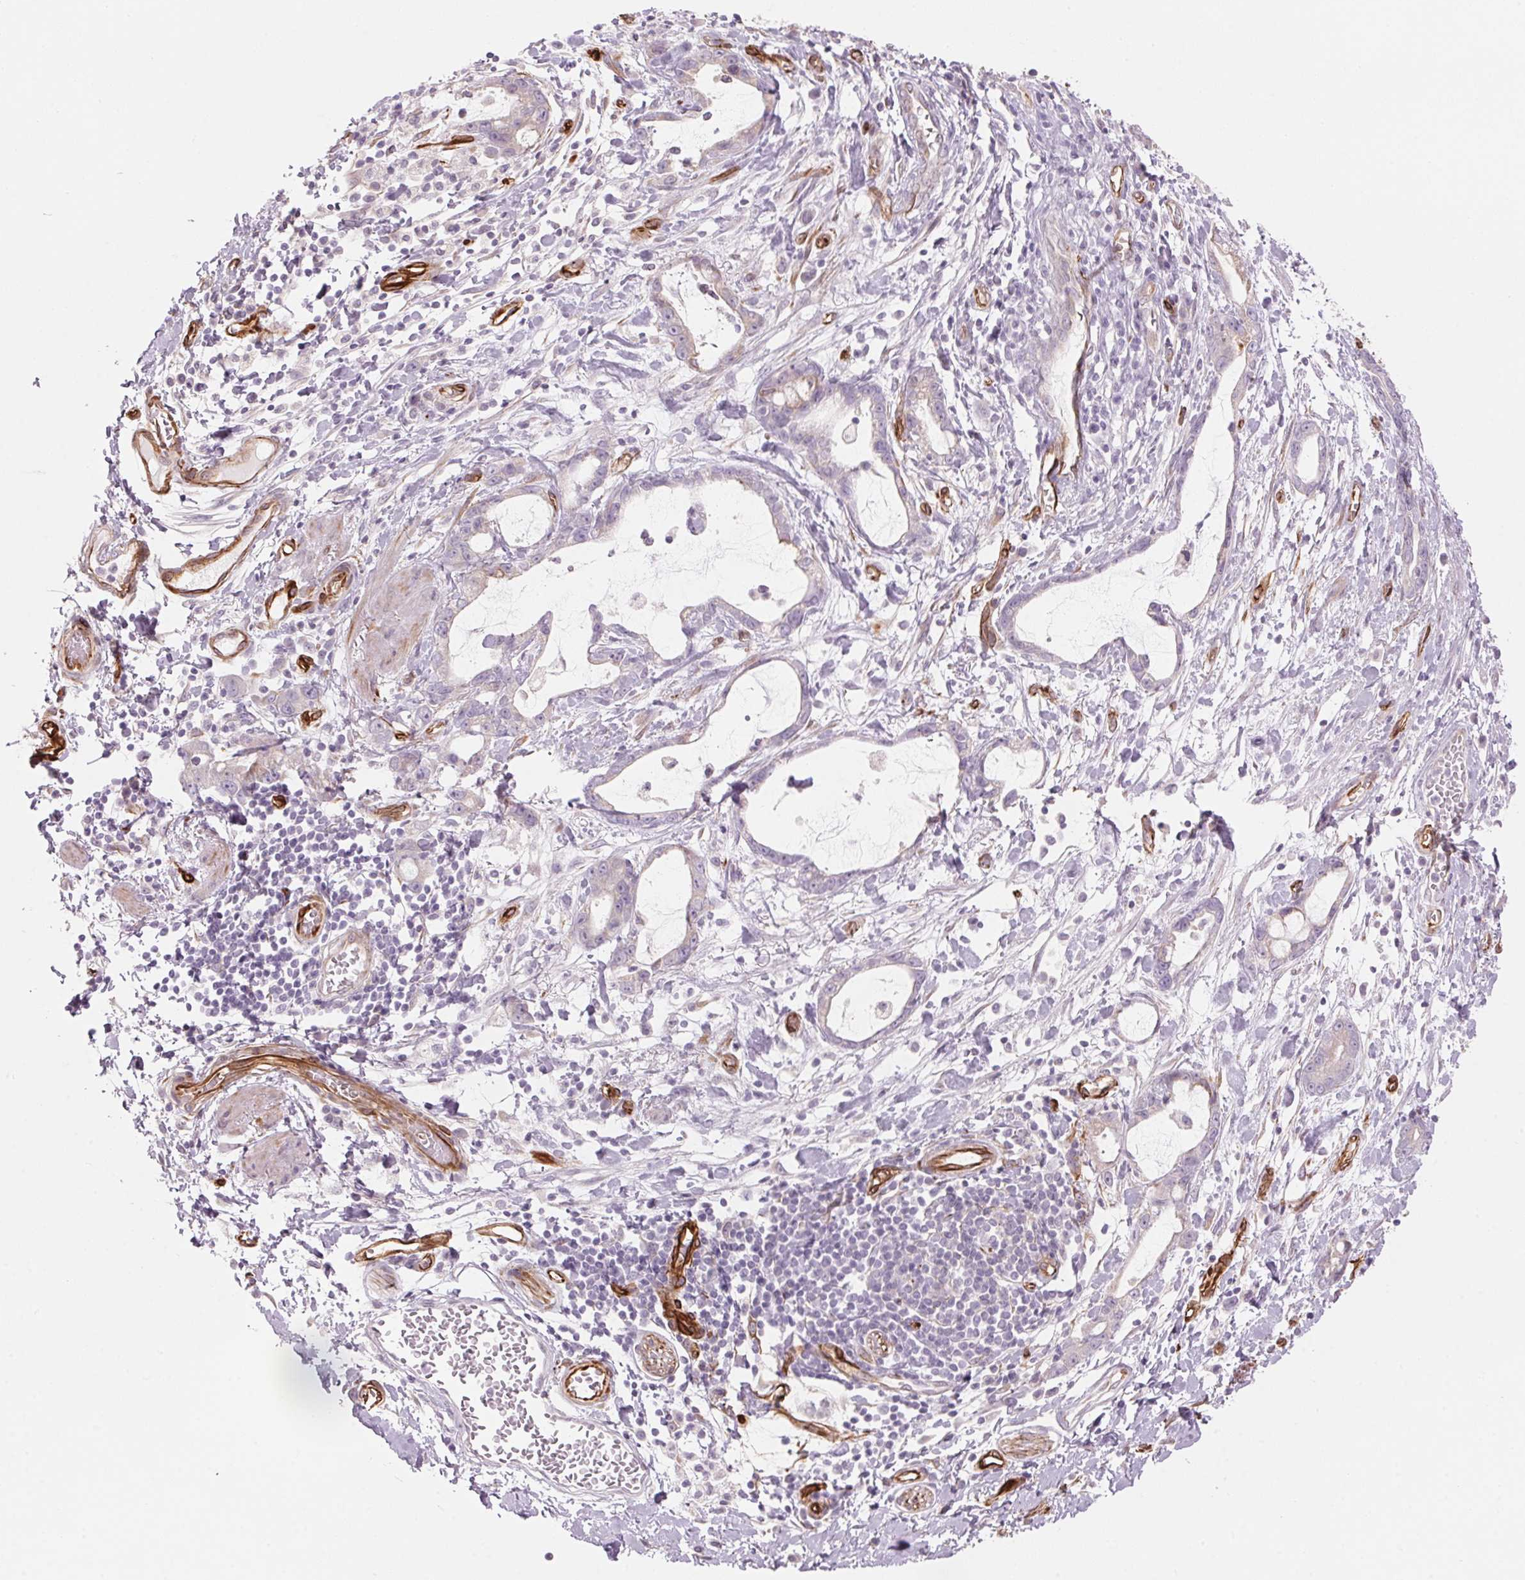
{"staining": {"intensity": "negative", "quantity": "none", "location": "none"}, "tissue": "stomach cancer", "cell_type": "Tumor cells", "image_type": "cancer", "snomed": [{"axis": "morphology", "description": "Adenocarcinoma, NOS"}, {"axis": "topography", "description": "Stomach"}], "caption": "Immunohistochemistry micrograph of neoplastic tissue: human stomach cancer (adenocarcinoma) stained with DAB demonstrates no significant protein staining in tumor cells.", "gene": "CLPS", "patient": {"sex": "male", "age": 55}}